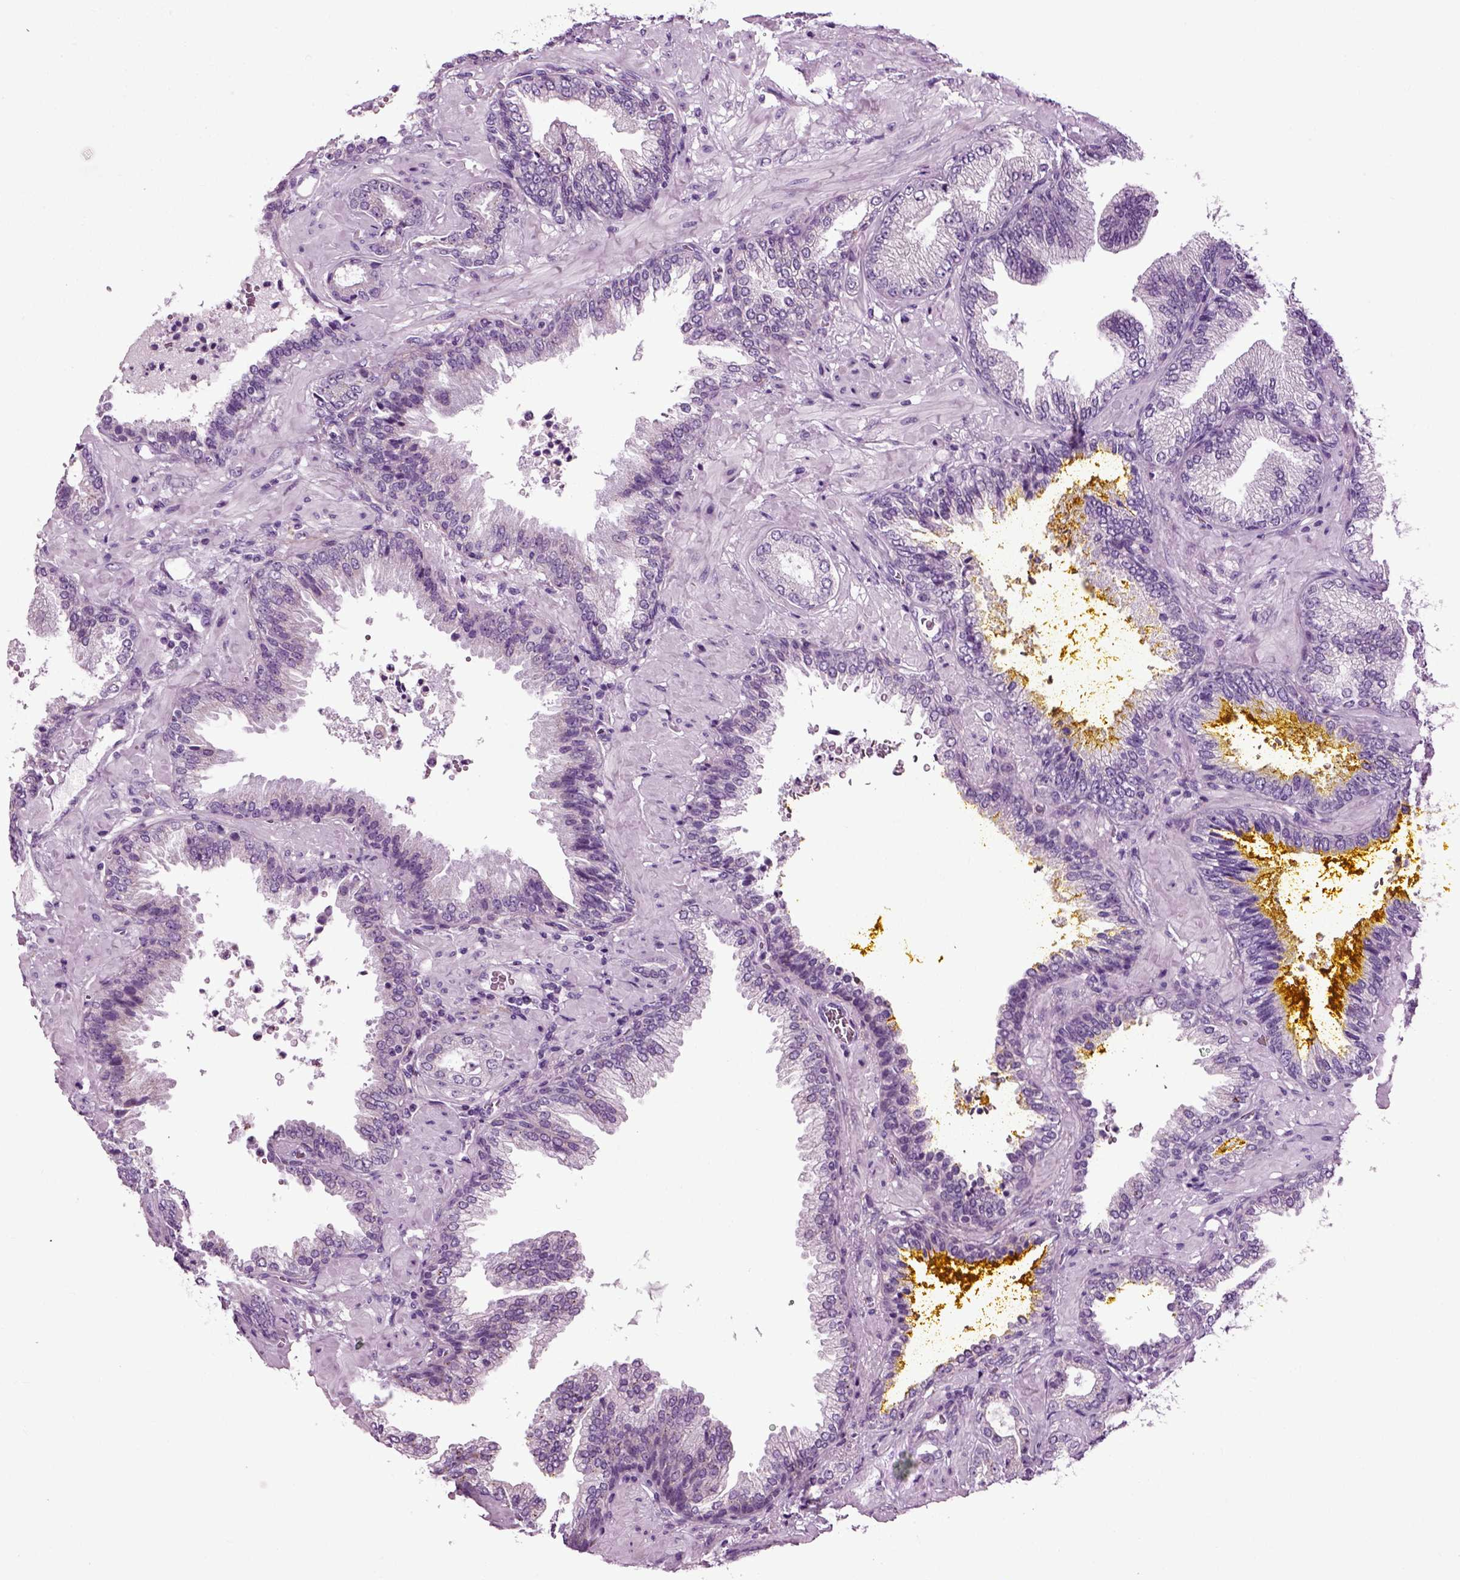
{"staining": {"intensity": "negative", "quantity": "none", "location": "none"}, "tissue": "prostate cancer", "cell_type": "Tumor cells", "image_type": "cancer", "snomed": [{"axis": "morphology", "description": "Adenocarcinoma, Low grade"}, {"axis": "topography", "description": "Prostate"}], "caption": "Photomicrograph shows no protein expression in tumor cells of prostate adenocarcinoma (low-grade) tissue.", "gene": "DNAH10", "patient": {"sex": "male", "age": 68}}